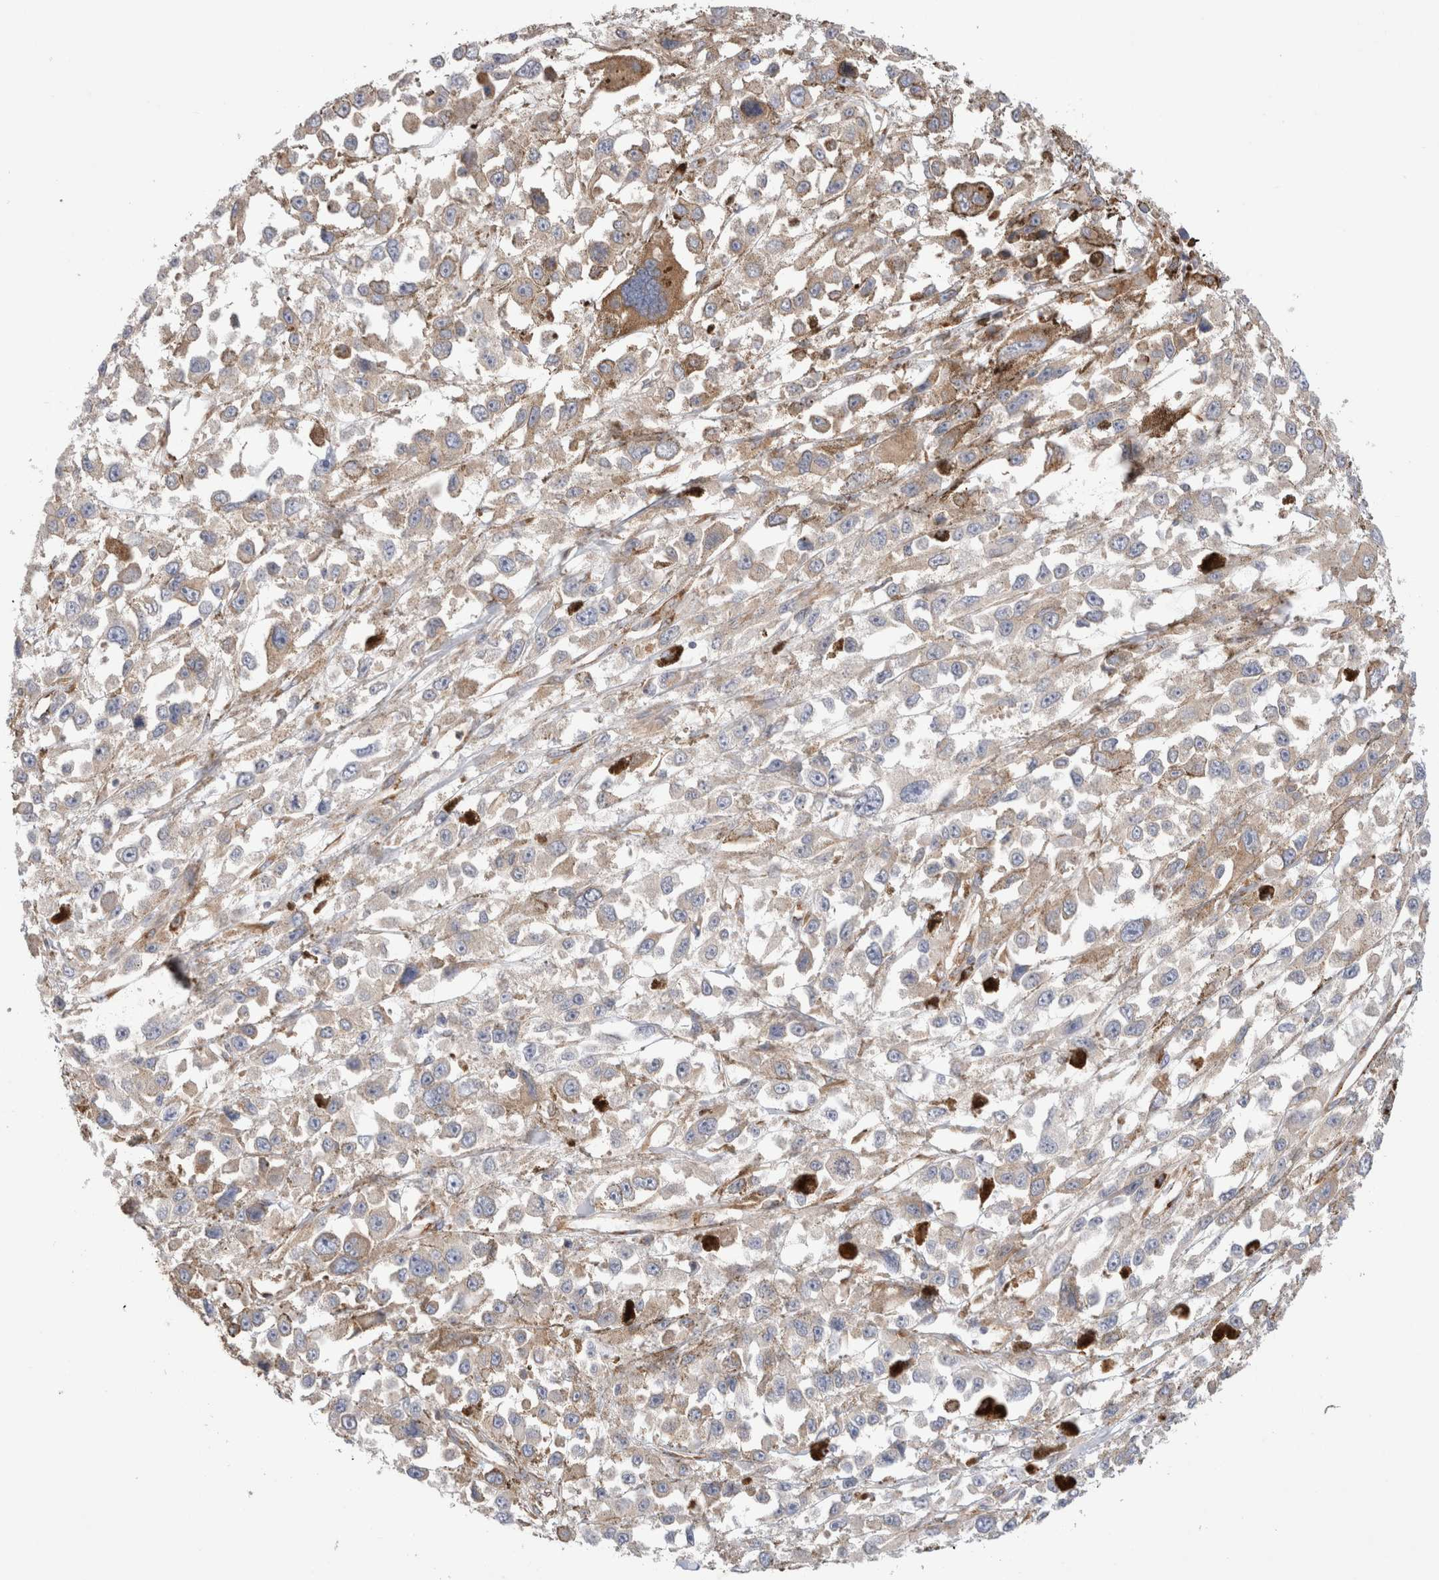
{"staining": {"intensity": "moderate", "quantity": "<25%", "location": "cytoplasmic/membranous"}, "tissue": "melanoma", "cell_type": "Tumor cells", "image_type": "cancer", "snomed": [{"axis": "morphology", "description": "Malignant melanoma, Metastatic site"}, {"axis": "topography", "description": "Lymph node"}], "caption": "A low amount of moderate cytoplasmic/membranous staining is identified in approximately <25% of tumor cells in malignant melanoma (metastatic site) tissue.", "gene": "CNPY4", "patient": {"sex": "male", "age": 59}}